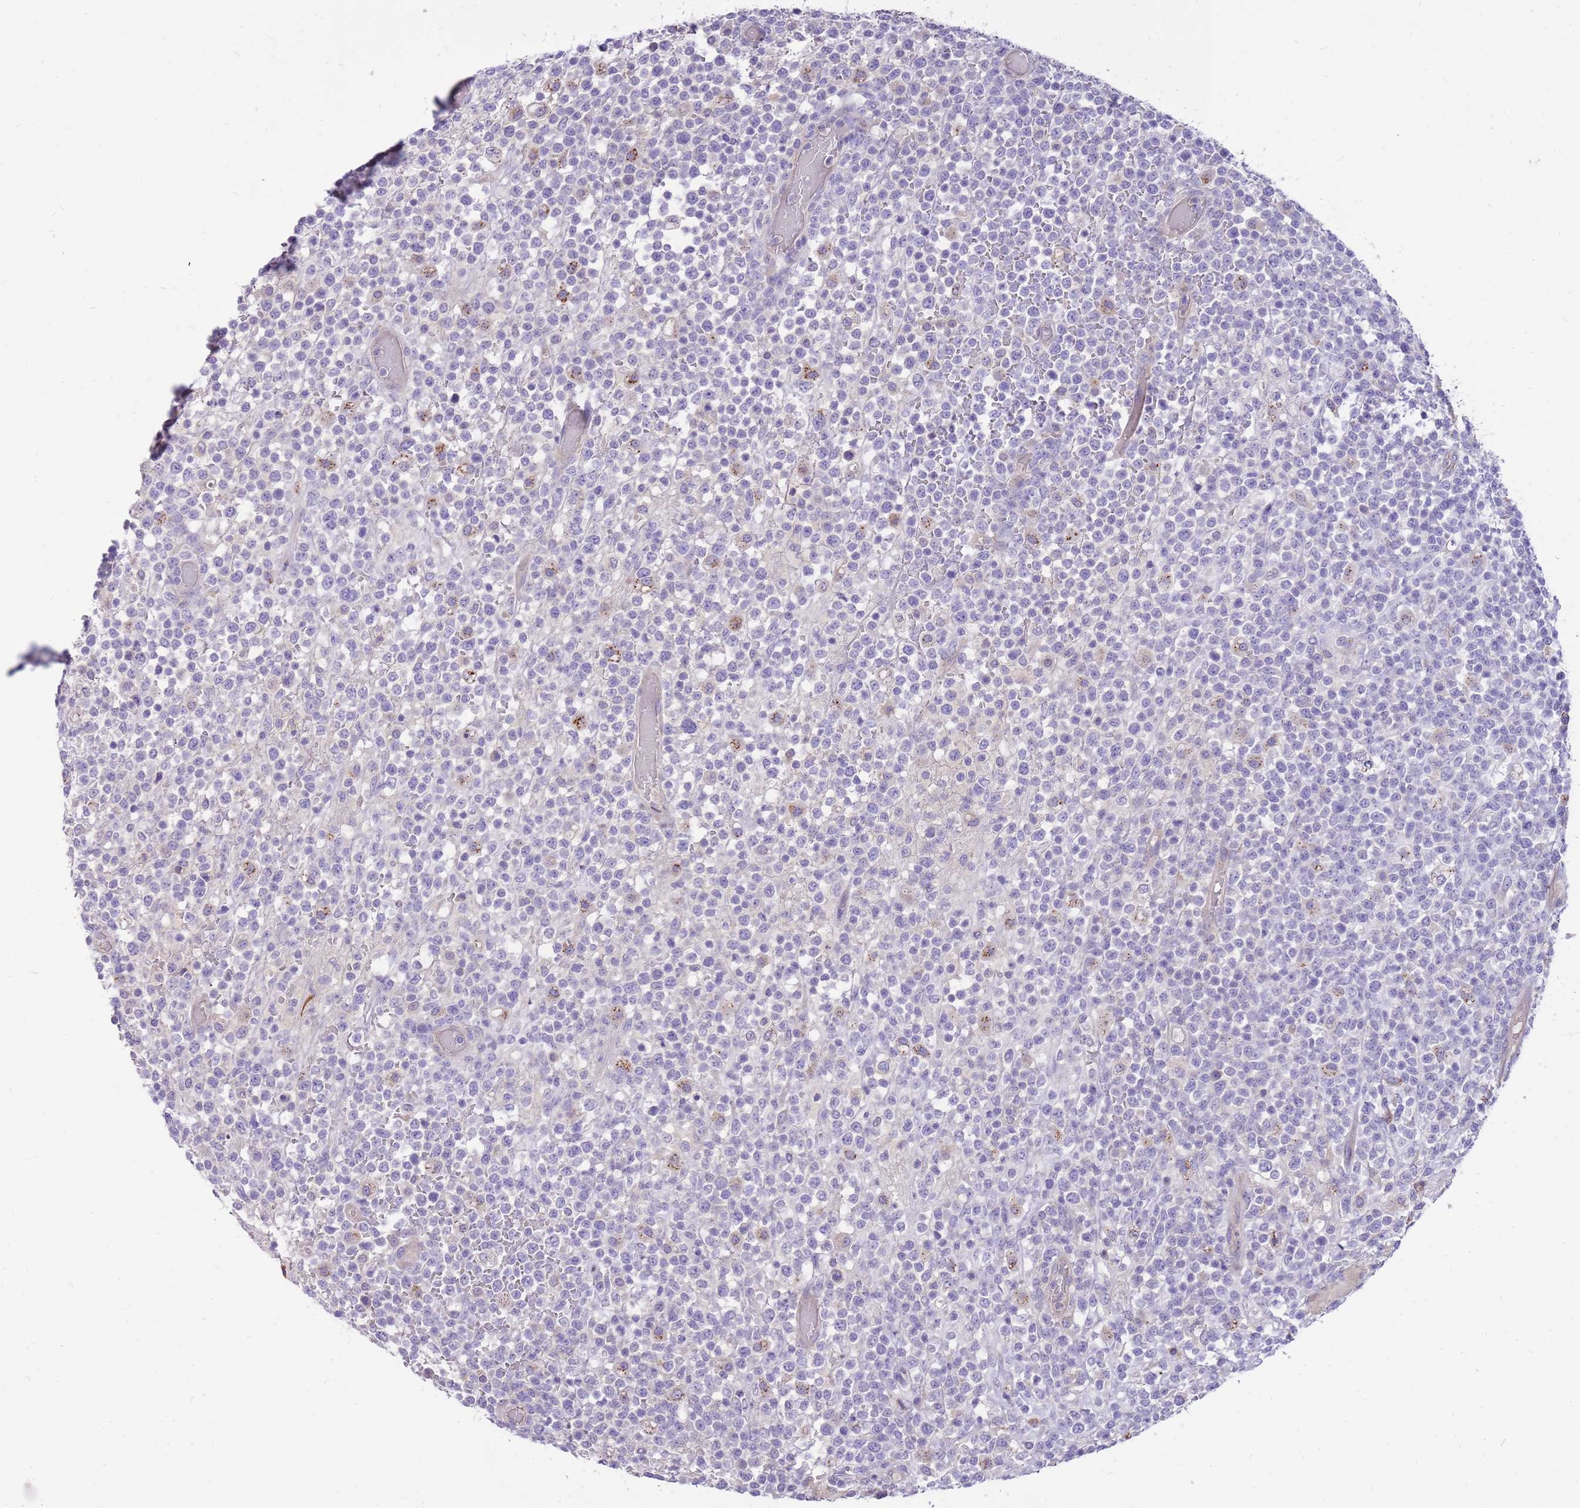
{"staining": {"intensity": "negative", "quantity": "none", "location": "none"}, "tissue": "lymphoma", "cell_type": "Tumor cells", "image_type": "cancer", "snomed": [{"axis": "morphology", "description": "Malignant lymphoma, non-Hodgkin's type, High grade"}, {"axis": "topography", "description": "Colon"}], "caption": "Immunohistochemical staining of human high-grade malignant lymphoma, non-Hodgkin's type reveals no significant positivity in tumor cells. Brightfield microscopy of immunohistochemistry stained with DAB (brown) and hematoxylin (blue), captured at high magnification.", "gene": "NTN4", "patient": {"sex": "female", "age": 53}}